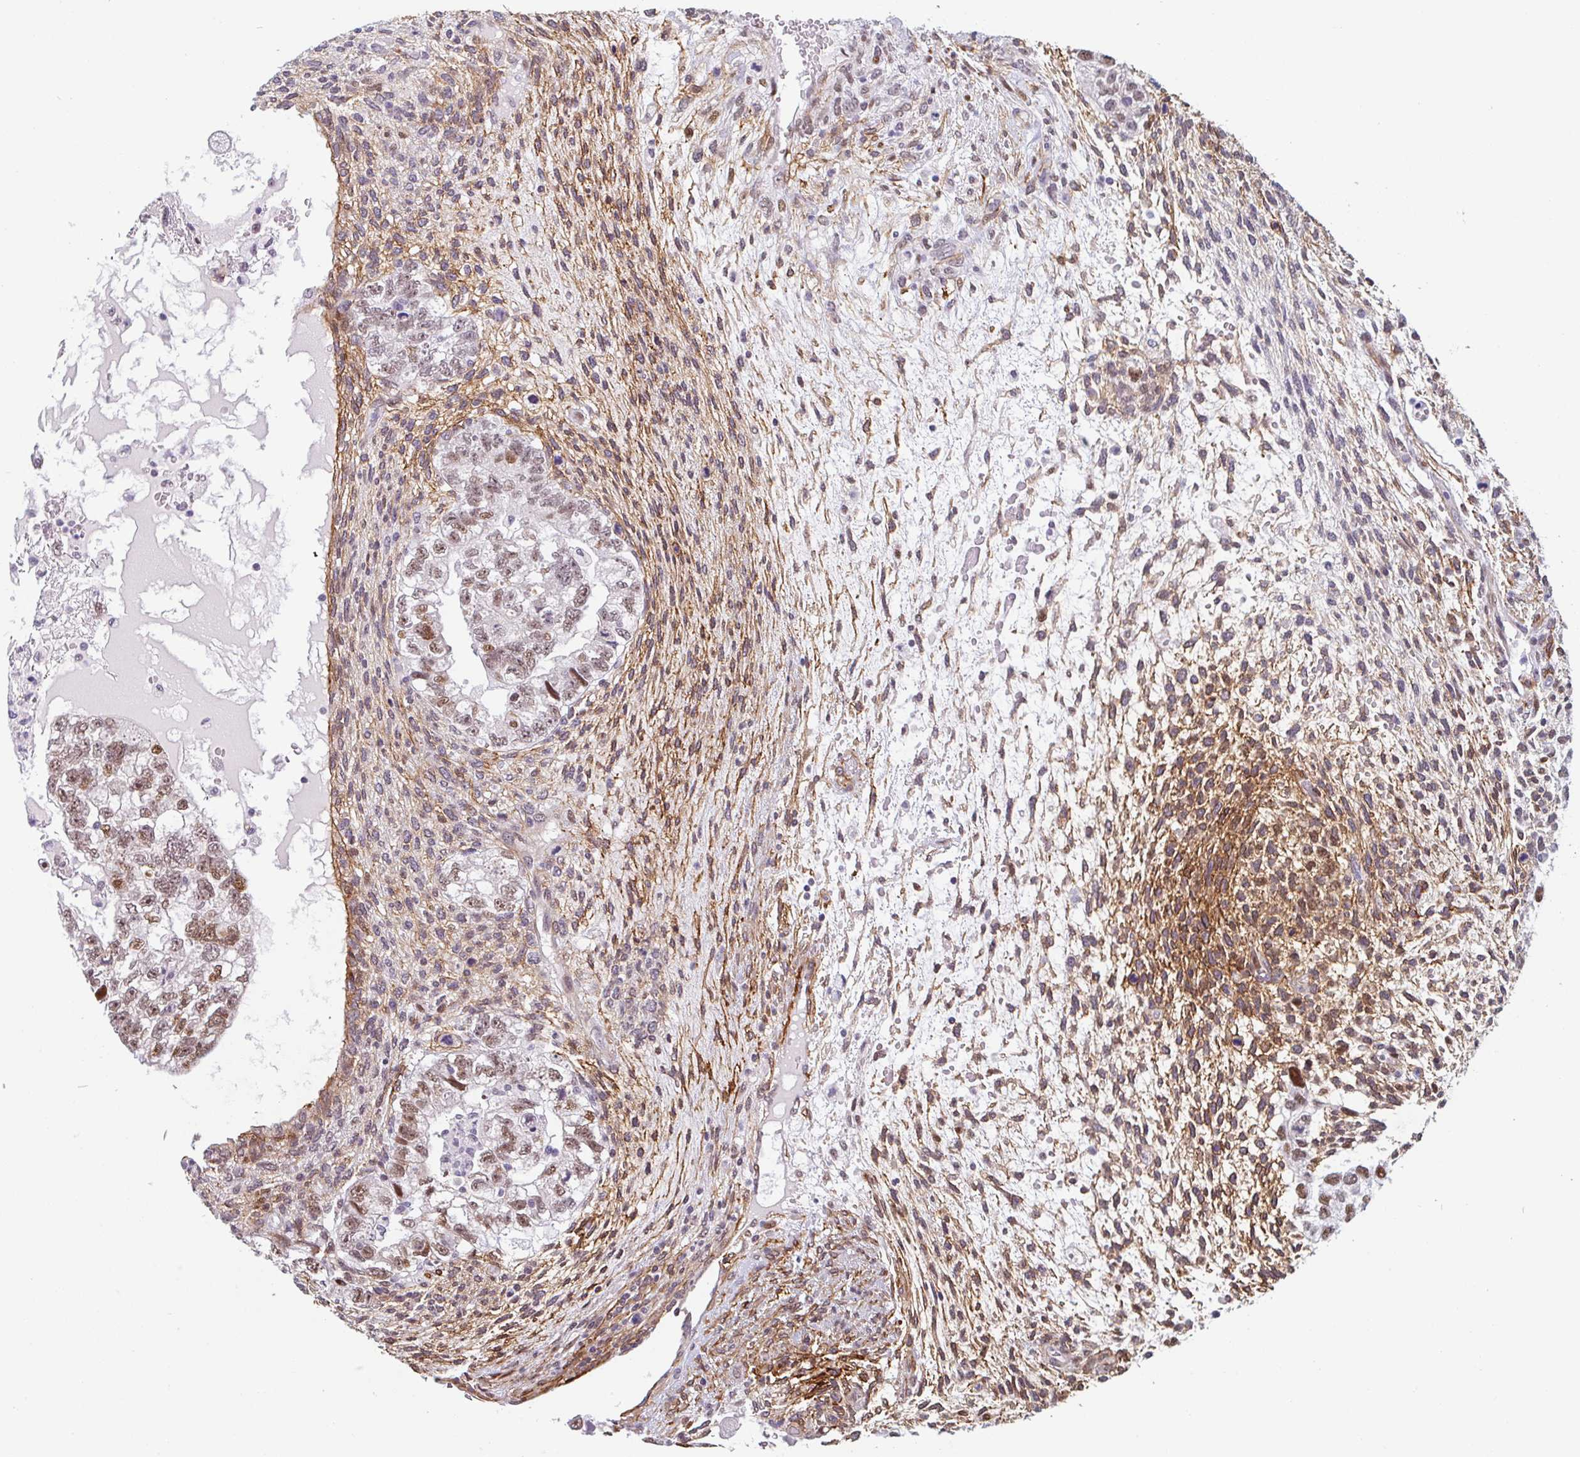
{"staining": {"intensity": "moderate", "quantity": "25%-75%", "location": "nuclear"}, "tissue": "testis cancer", "cell_type": "Tumor cells", "image_type": "cancer", "snomed": [{"axis": "morphology", "description": "Normal tissue, NOS"}, {"axis": "morphology", "description": "Carcinoma, Embryonal, NOS"}, {"axis": "topography", "description": "Testis"}], "caption": "A medium amount of moderate nuclear staining is identified in approximately 25%-75% of tumor cells in testis cancer tissue.", "gene": "TMEM119", "patient": {"sex": "male", "age": 36}}